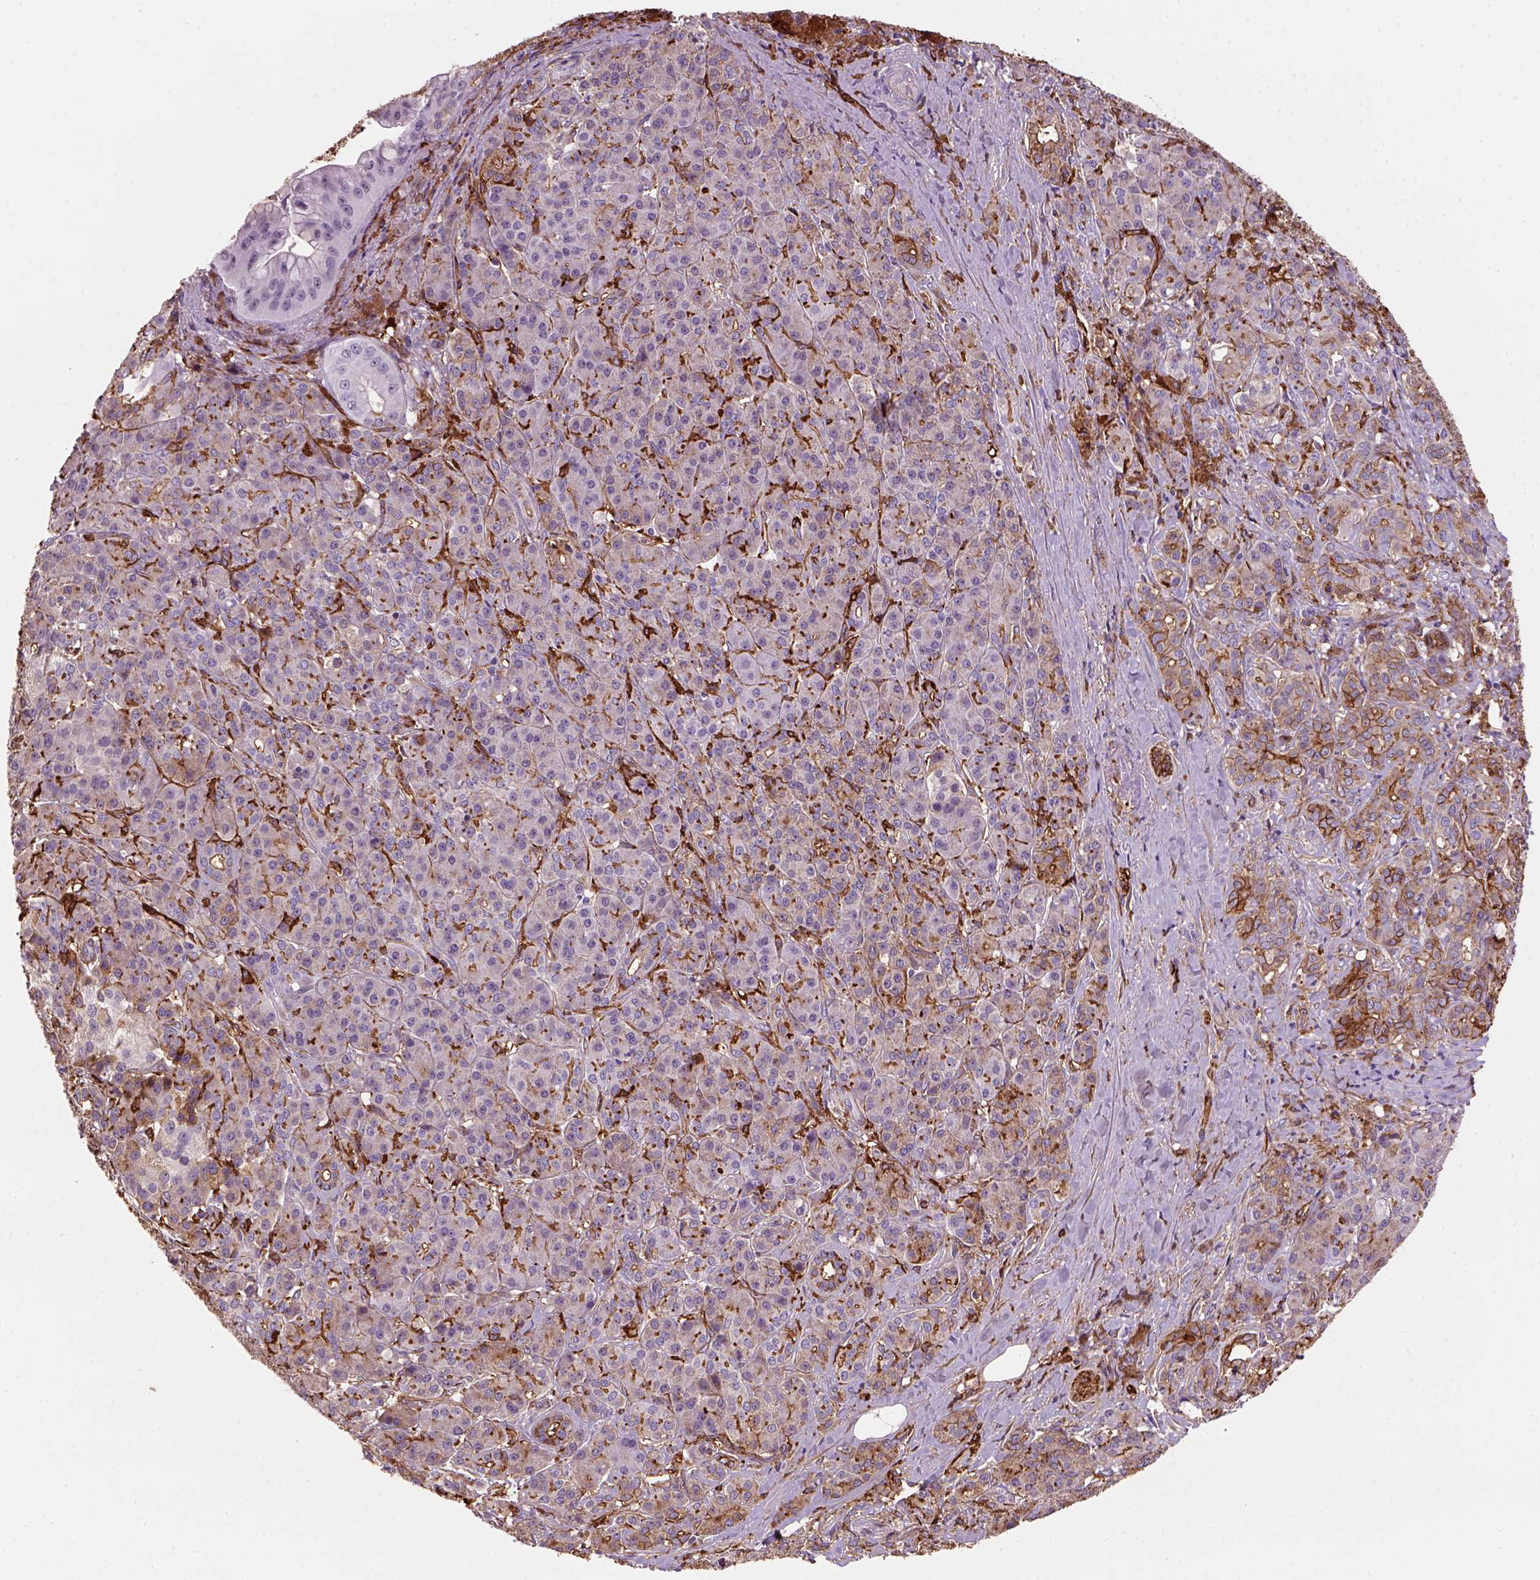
{"staining": {"intensity": "negative", "quantity": "none", "location": "none"}, "tissue": "pancreatic cancer", "cell_type": "Tumor cells", "image_type": "cancer", "snomed": [{"axis": "morphology", "description": "Normal tissue, NOS"}, {"axis": "morphology", "description": "Inflammation, NOS"}, {"axis": "morphology", "description": "Adenocarcinoma, NOS"}, {"axis": "topography", "description": "Pancreas"}], "caption": "A high-resolution photomicrograph shows immunohistochemistry staining of pancreatic cancer (adenocarcinoma), which exhibits no significant positivity in tumor cells.", "gene": "MARCKS", "patient": {"sex": "male", "age": 57}}